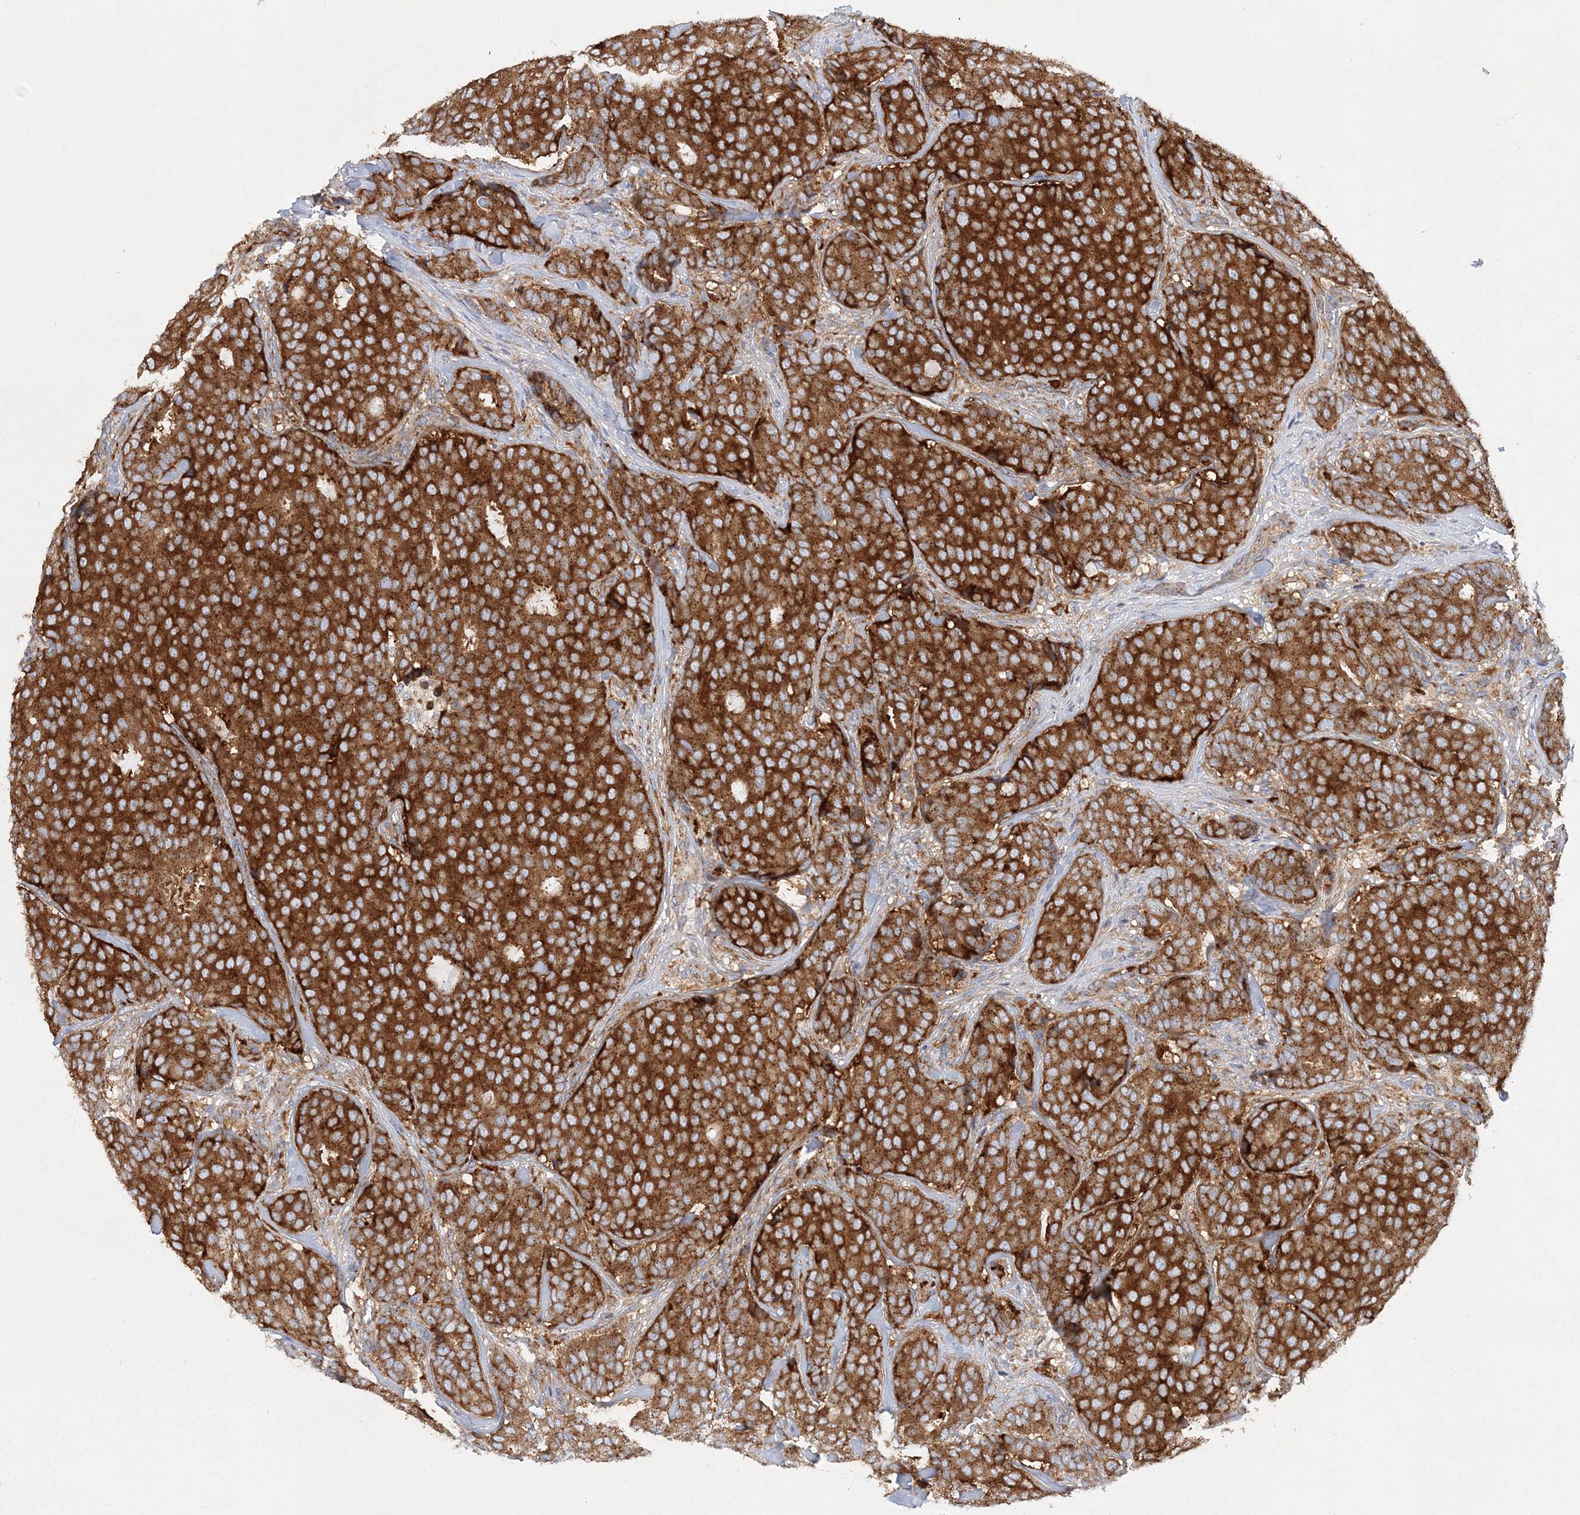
{"staining": {"intensity": "strong", "quantity": ">75%", "location": "cytoplasmic/membranous"}, "tissue": "breast cancer", "cell_type": "Tumor cells", "image_type": "cancer", "snomed": [{"axis": "morphology", "description": "Duct carcinoma"}, {"axis": "topography", "description": "Breast"}], "caption": "Immunohistochemical staining of human breast intraductal carcinoma demonstrates strong cytoplasmic/membranous protein expression in about >75% of tumor cells. Using DAB (brown) and hematoxylin (blue) stains, captured at high magnification using brightfield microscopy.", "gene": "SEC23IP", "patient": {"sex": "female", "age": 75}}